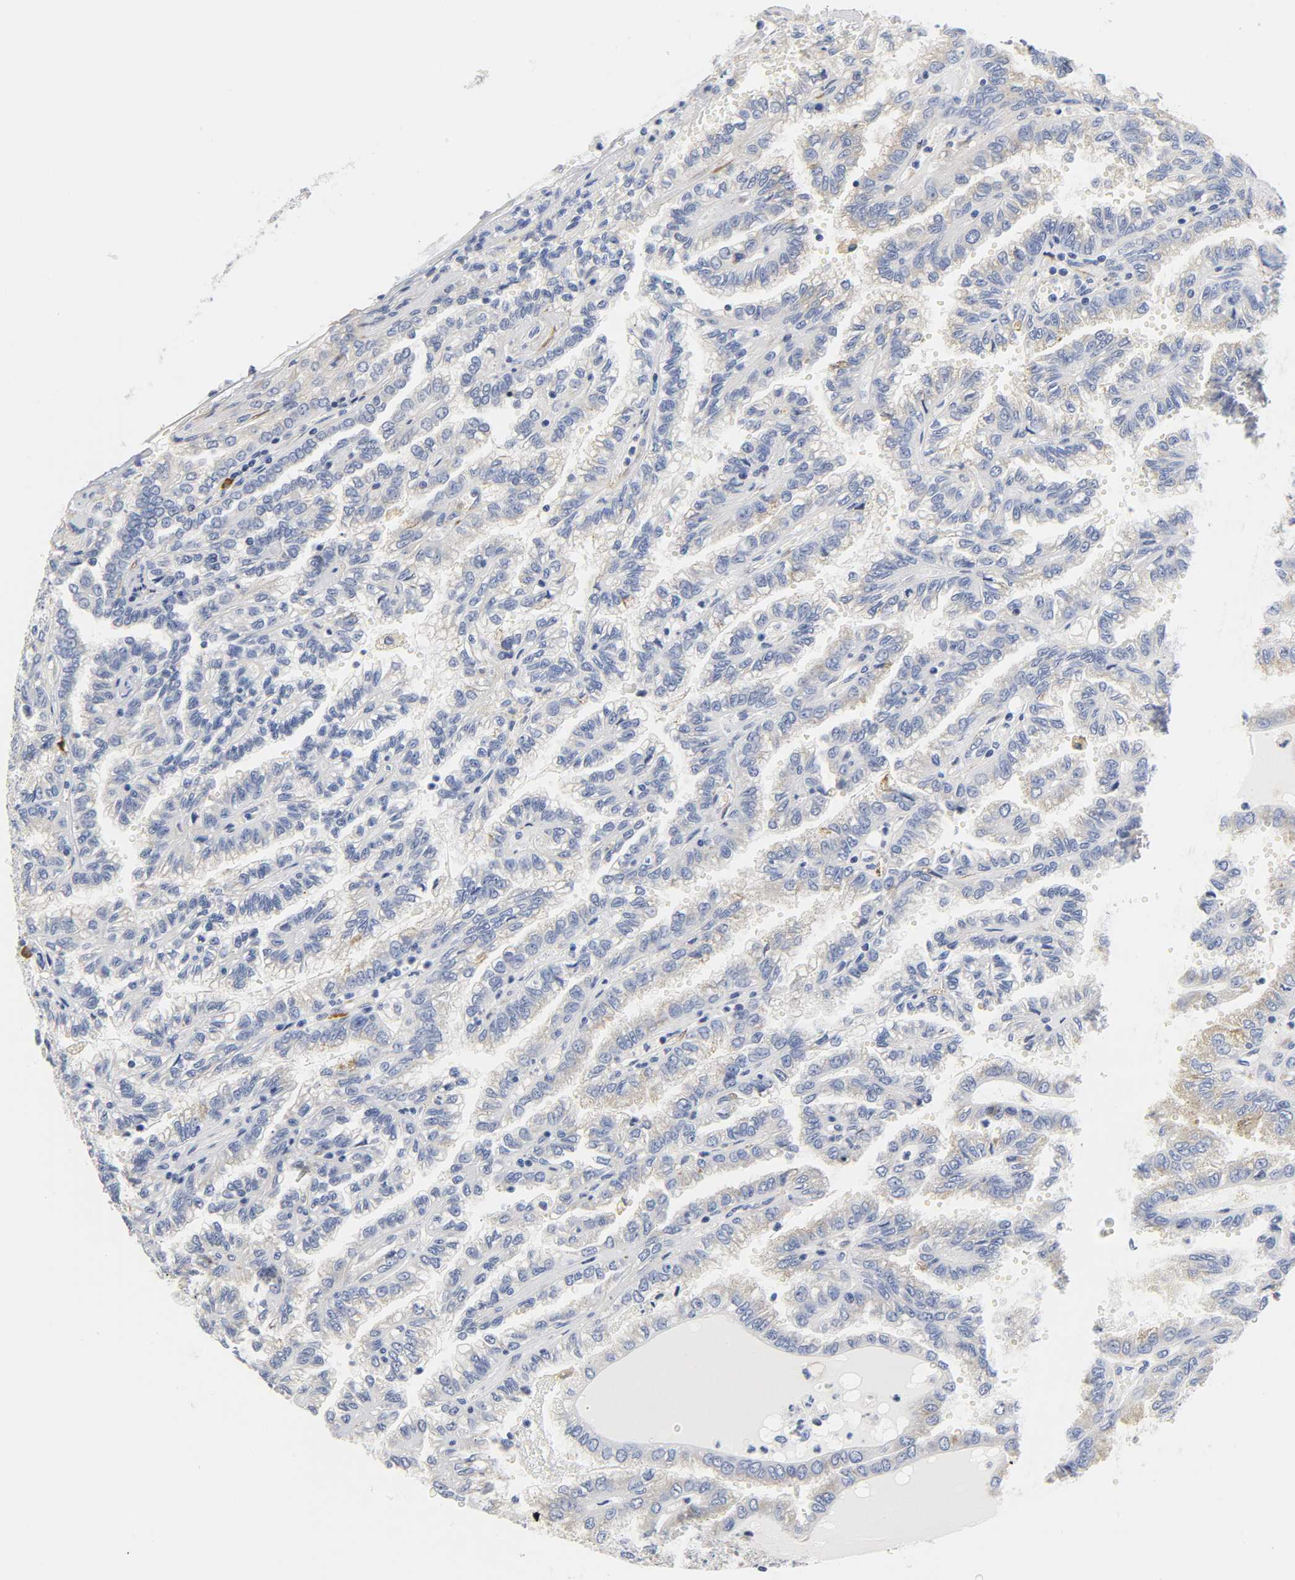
{"staining": {"intensity": "weak", "quantity": "25%-75%", "location": "cytoplasmic/membranous"}, "tissue": "renal cancer", "cell_type": "Tumor cells", "image_type": "cancer", "snomed": [{"axis": "morphology", "description": "Inflammation, NOS"}, {"axis": "morphology", "description": "Adenocarcinoma, NOS"}, {"axis": "topography", "description": "Kidney"}], "caption": "Tumor cells demonstrate weak cytoplasmic/membranous expression in about 25%-75% of cells in adenocarcinoma (renal).", "gene": "REL", "patient": {"sex": "male", "age": 68}}